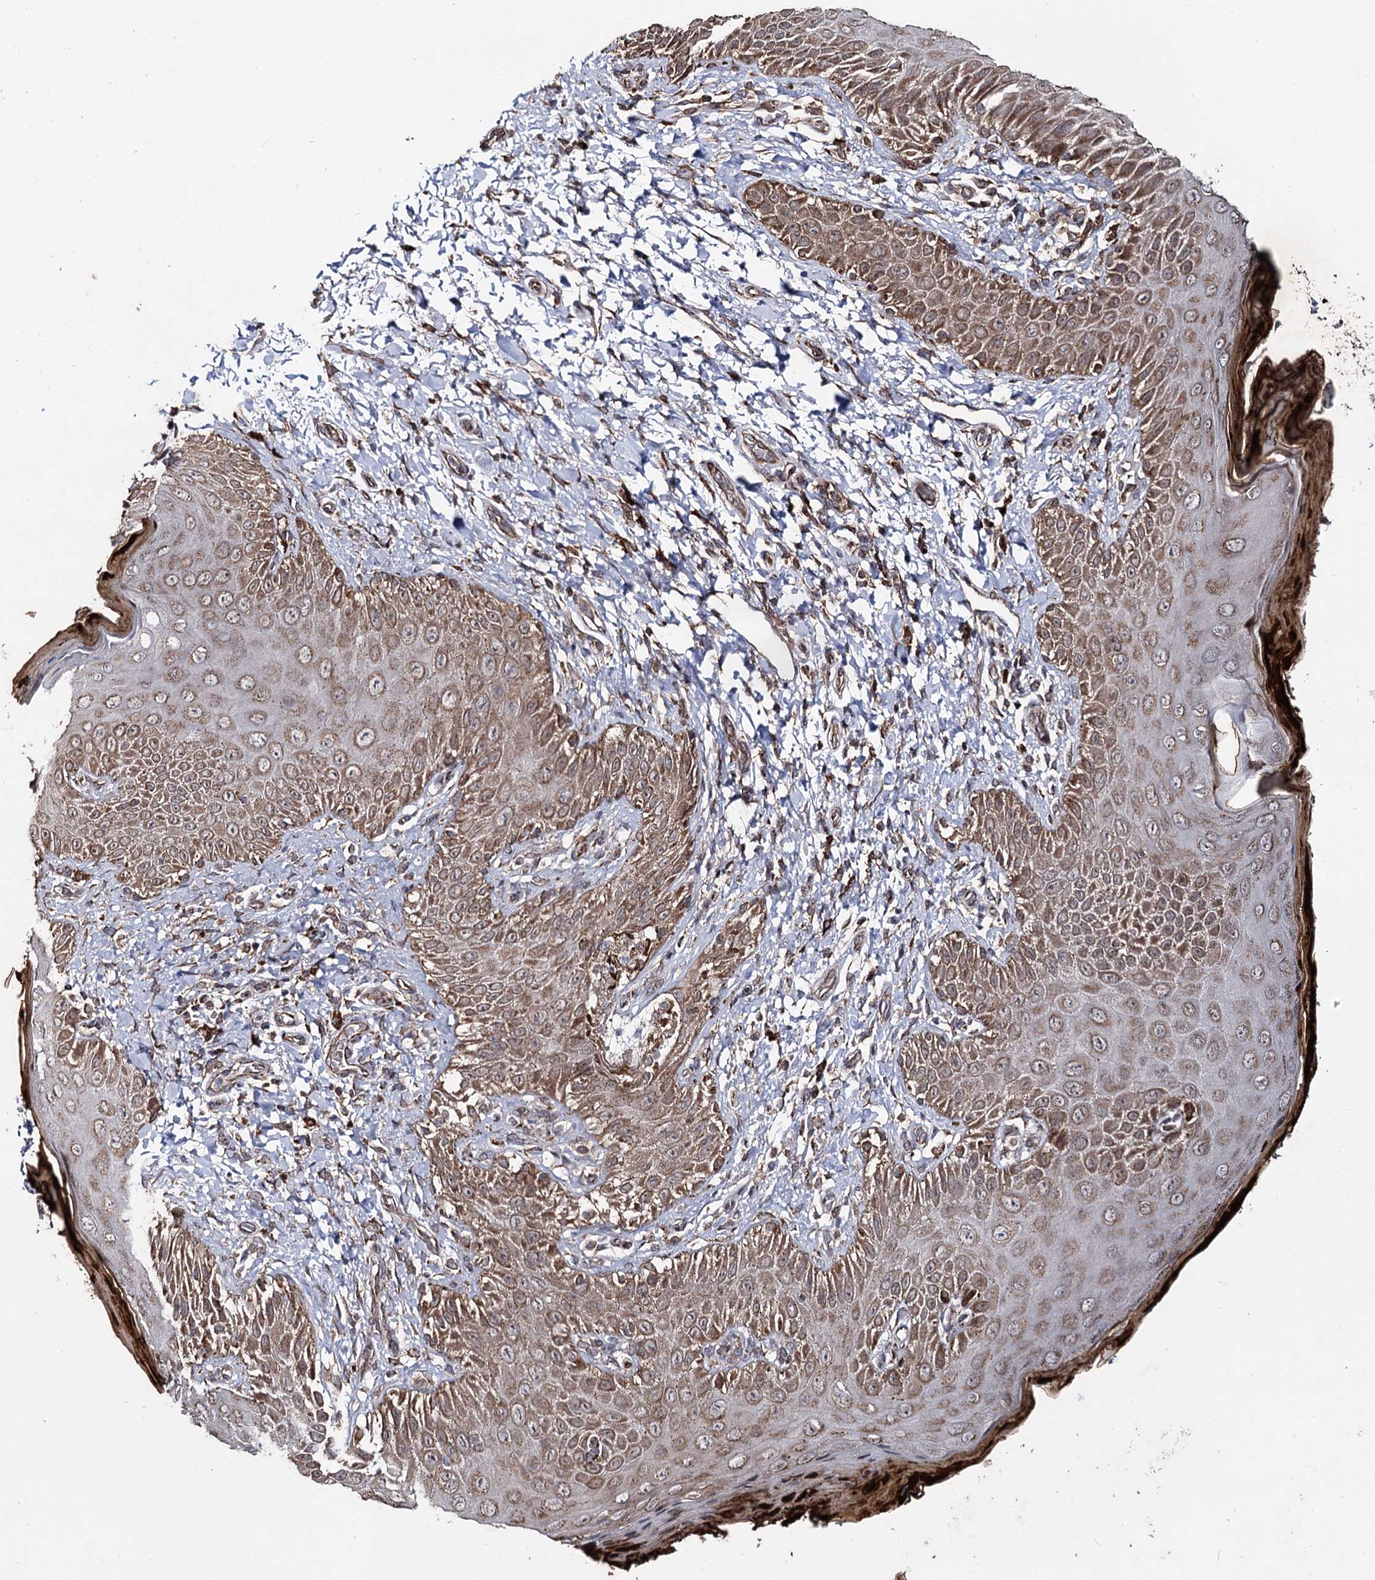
{"staining": {"intensity": "moderate", "quantity": ">75%", "location": "cytoplasmic/membranous"}, "tissue": "skin", "cell_type": "Epidermal cells", "image_type": "normal", "snomed": [{"axis": "morphology", "description": "Normal tissue, NOS"}, {"axis": "topography", "description": "Anal"}], "caption": "Skin stained with immunohistochemistry displays moderate cytoplasmic/membranous expression in about >75% of epidermal cells.", "gene": "MINDY3", "patient": {"sex": "male", "age": 44}}